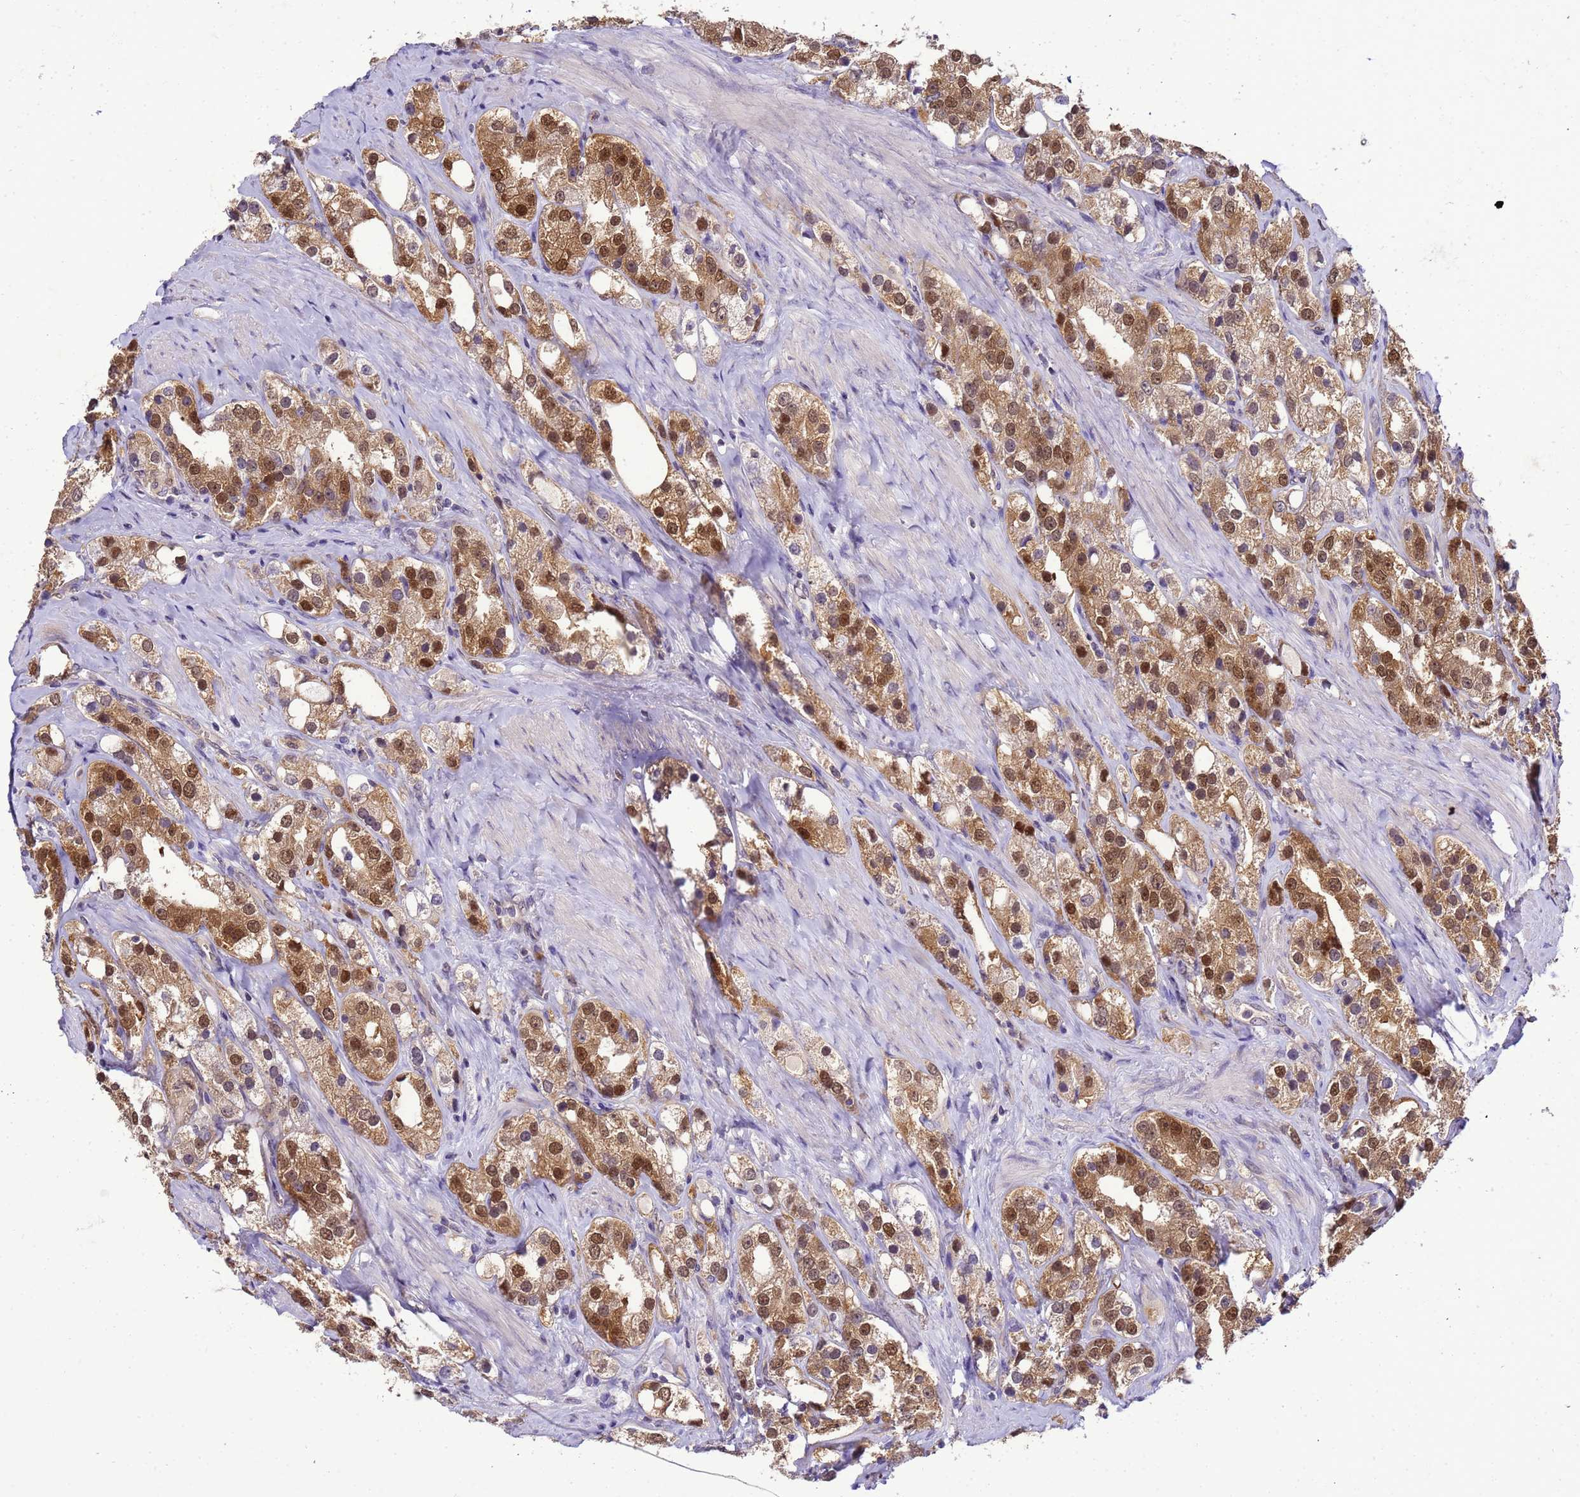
{"staining": {"intensity": "moderate", "quantity": ">75%", "location": "cytoplasmic/membranous,nuclear"}, "tissue": "prostate cancer", "cell_type": "Tumor cells", "image_type": "cancer", "snomed": [{"axis": "morphology", "description": "Adenocarcinoma, NOS"}, {"axis": "topography", "description": "Prostate"}], "caption": "Protein staining of prostate cancer tissue displays moderate cytoplasmic/membranous and nuclear staining in about >75% of tumor cells.", "gene": "DDI2", "patient": {"sex": "male", "age": 79}}